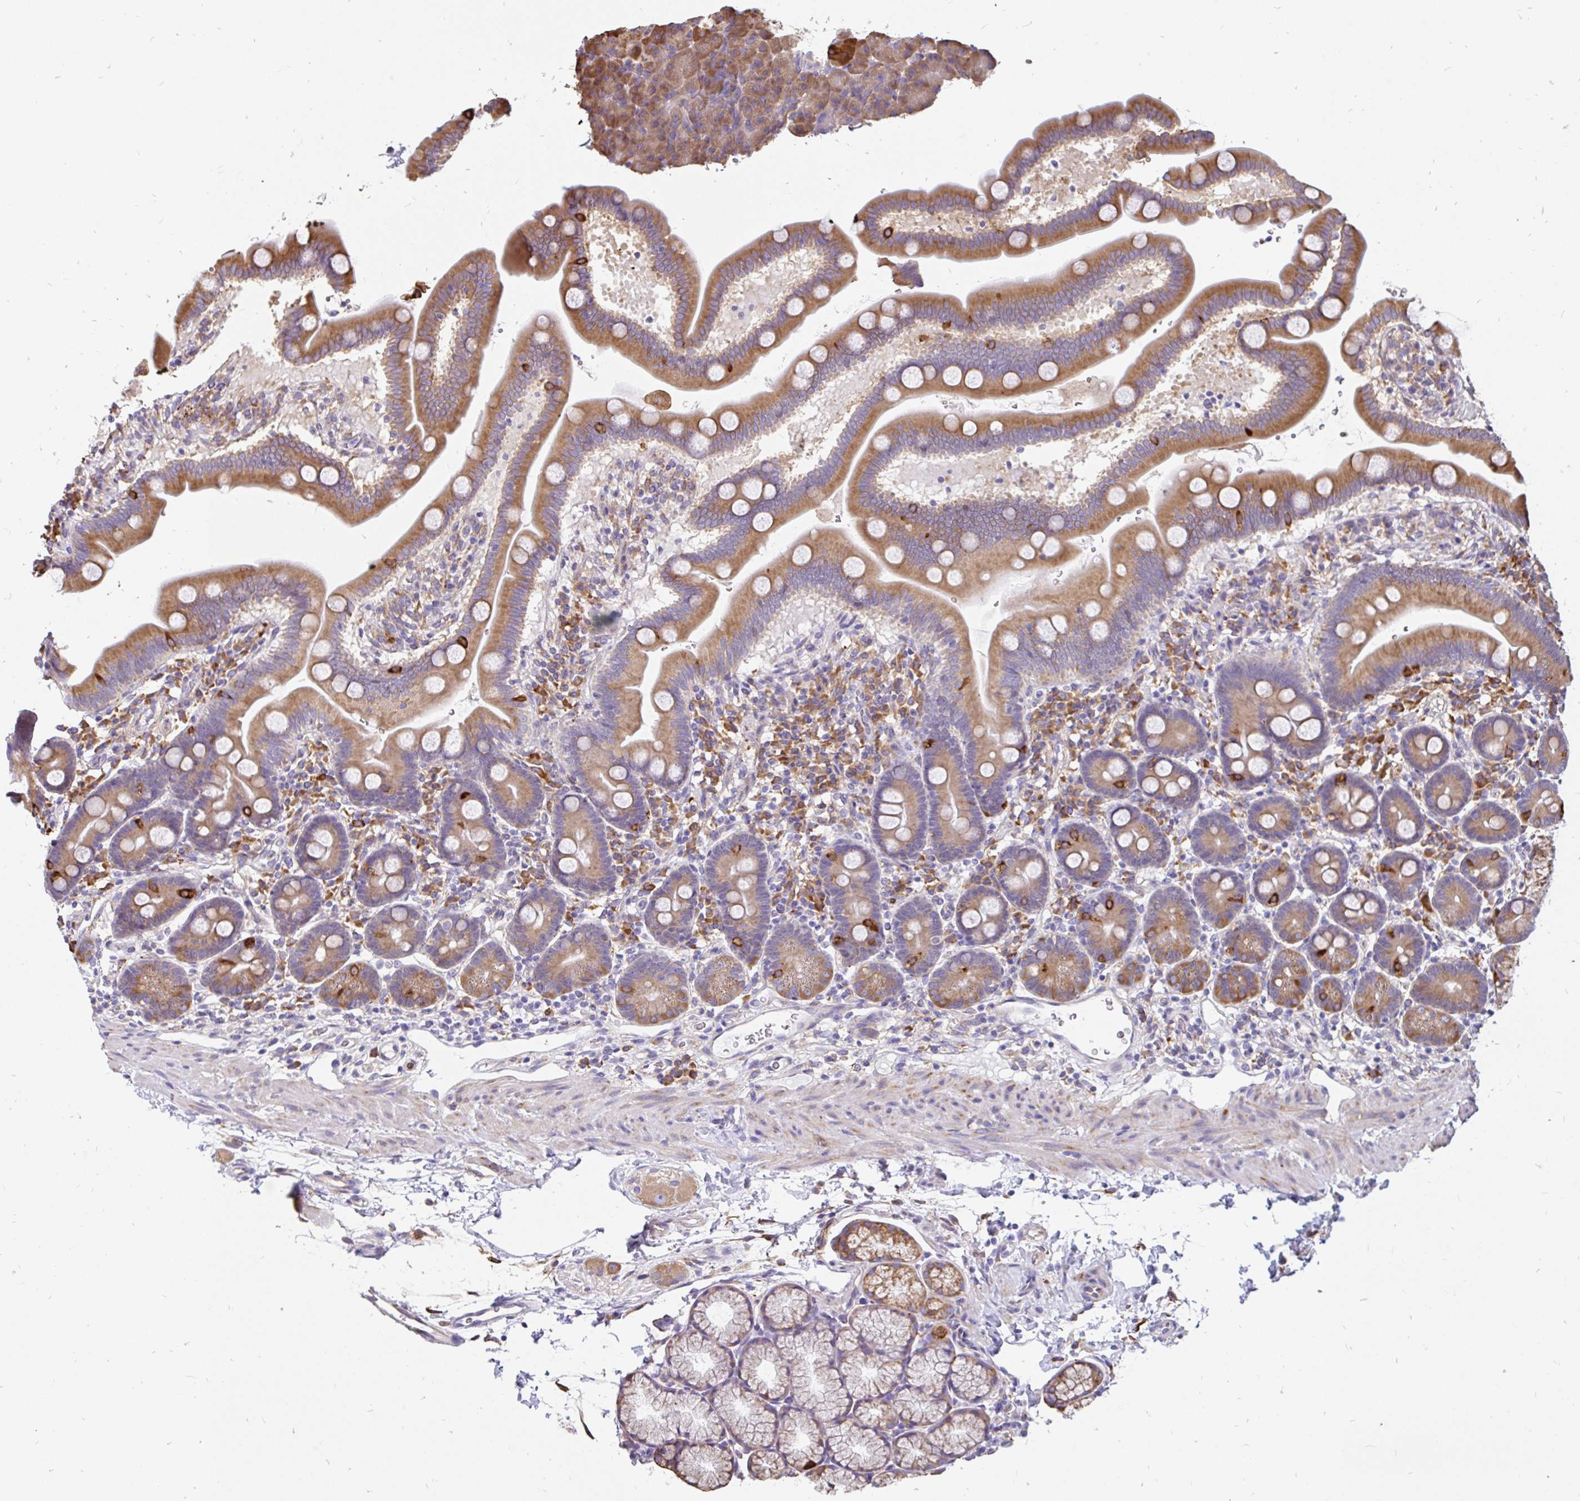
{"staining": {"intensity": "moderate", "quantity": ">75%", "location": "cytoplasmic/membranous"}, "tissue": "duodenum", "cell_type": "Glandular cells", "image_type": "normal", "snomed": [{"axis": "morphology", "description": "Normal tissue, NOS"}, {"axis": "topography", "description": "Duodenum"}], "caption": "Protein staining of benign duodenum demonstrates moderate cytoplasmic/membranous expression in approximately >75% of glandular cells. (Stains: DAB in brown, nuclei in blue, Microscopy: brightfield microscopy at high magnification).", "gene": "EML5", "patient": {"sex": "male", "age": 59}}